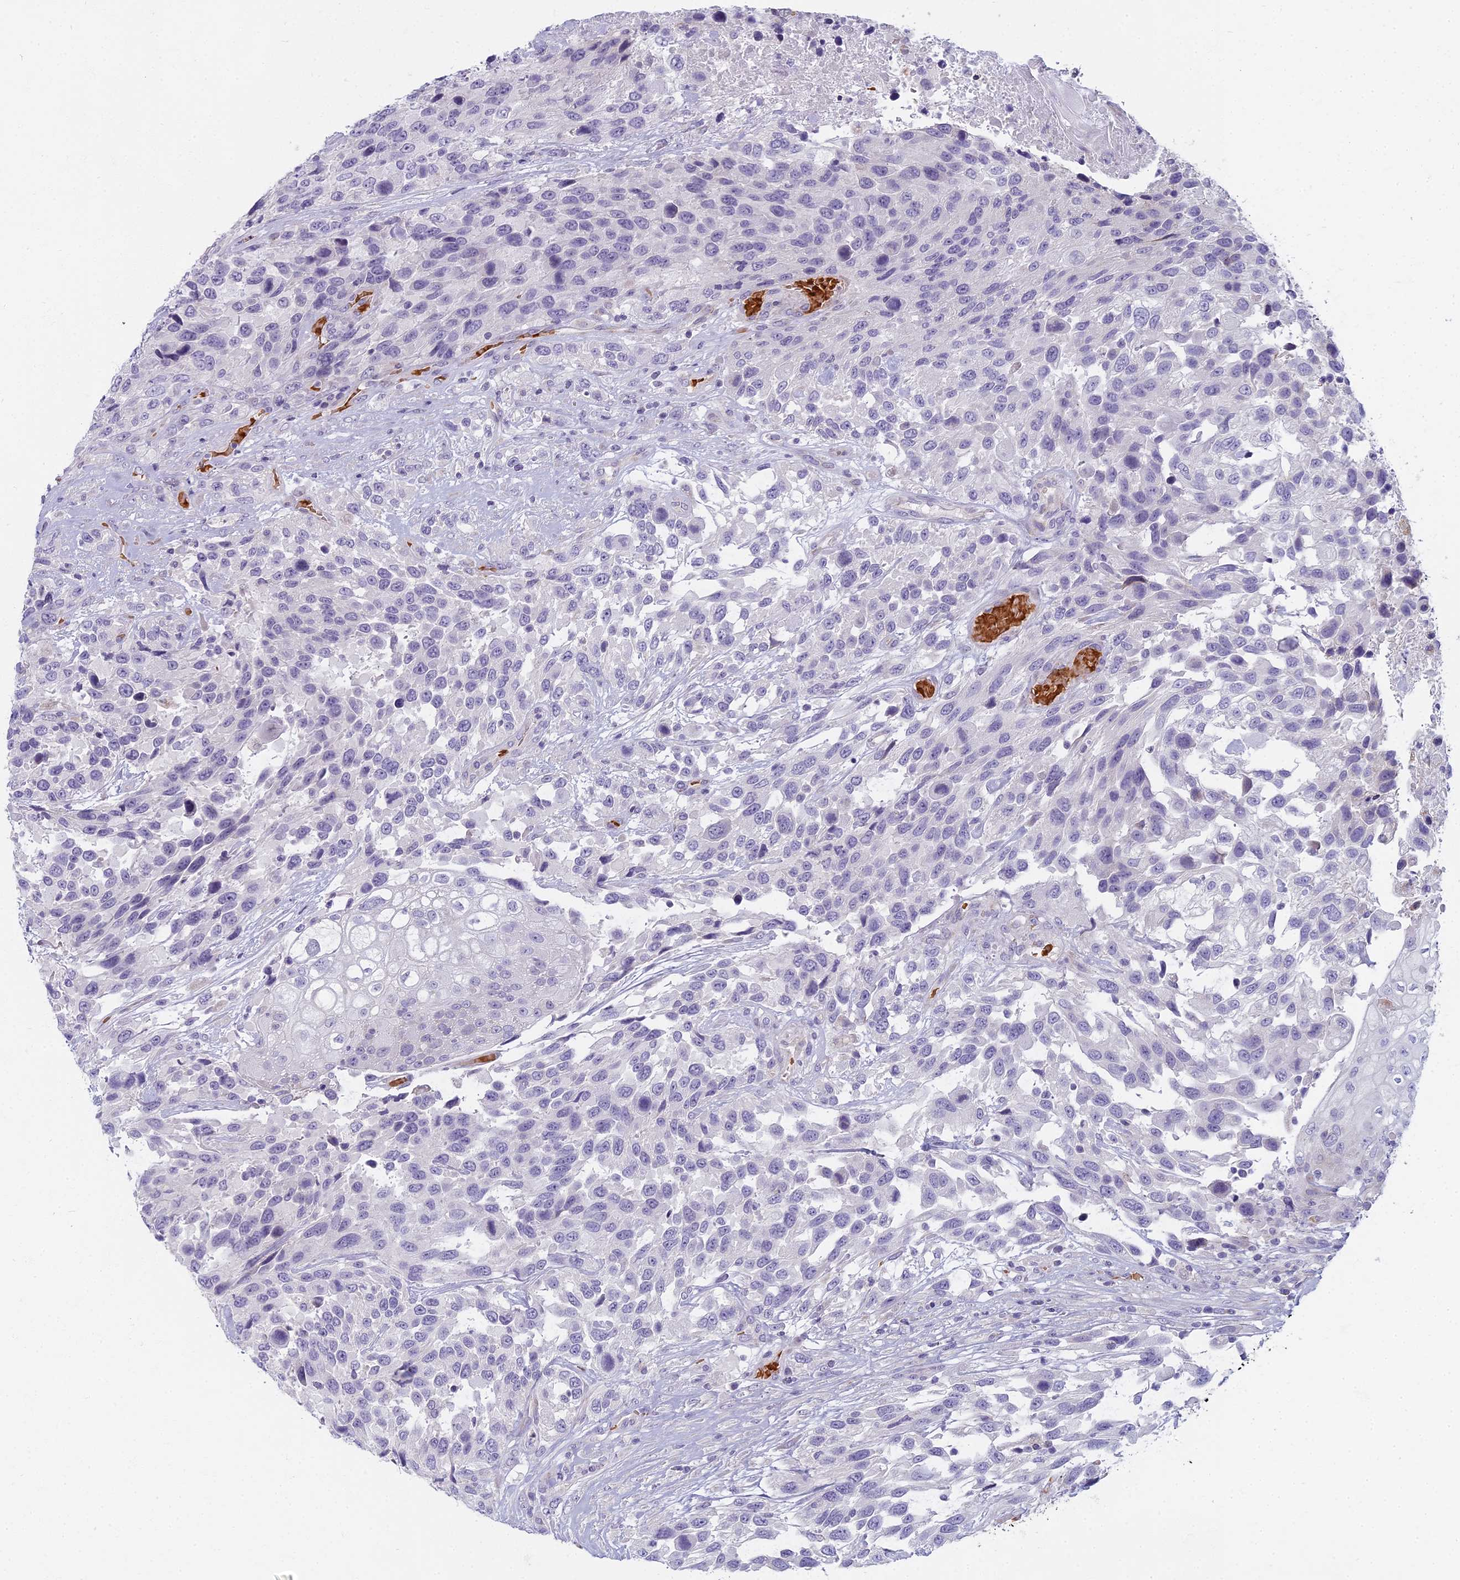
{"staining": {"intensity": "negative", "quantity": "none", "location": "none"}, "tissue": "urothelial cancer", "cell_type": "Tumor cells", "image_type": "cancer", "snomed": [{"axis": "morphology", "description": "Urothelial carcinoma, High grade"}, {"axis": "topography", "description": "Urinary bladder"}], "caption": "Immunohistochemistry histopathology image of urothelial cancer stained for a protein (brown), which shows no staining in tumor cells. (DAB (3,3'-diaminobenzidine) IHC with hematoxylin counter stain).", "gene": "ARL15", "patient": {"sex": "female", "age": 70}}